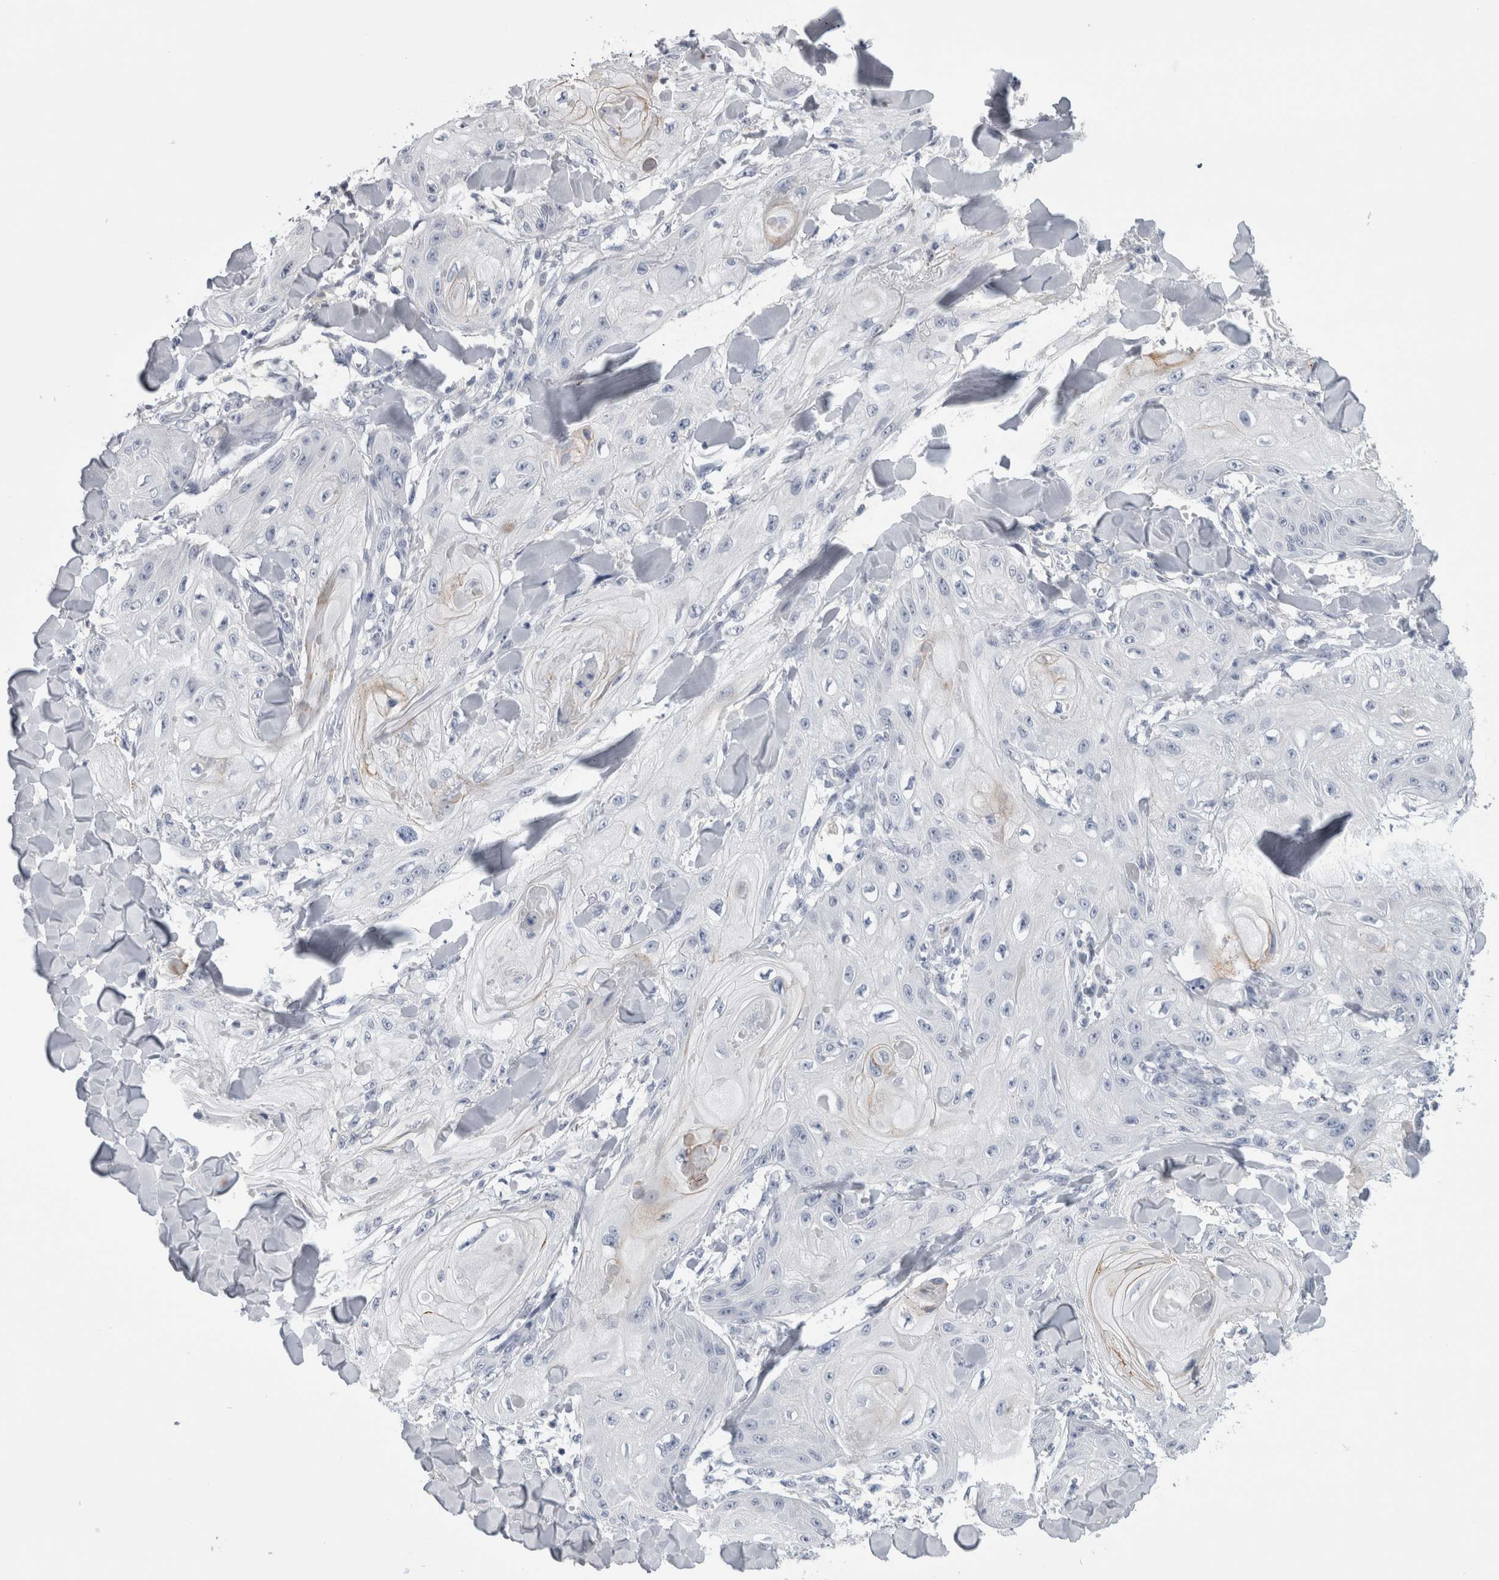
{"staining": {"intensity": "negative", "quantity": "none", "location": "none"}, "tissue": "skin cancer", "cell_type": "Tumor cells", "image_type": "cancer", "snomed": [{"axis": "morphology", "description": "Squamous cell carcinoma, NOS"}, {"axis": "topography", "description": "Skin"}], "caption": "This image is of skin cancer (squamous cell carcinoma) stained with IHC to label a protein in brown with the nuclei are counter-stained blue. There is no staining in tumor cells.", "gene": "ANKFY1", "patient": {"sex": "male", "age": 74}}